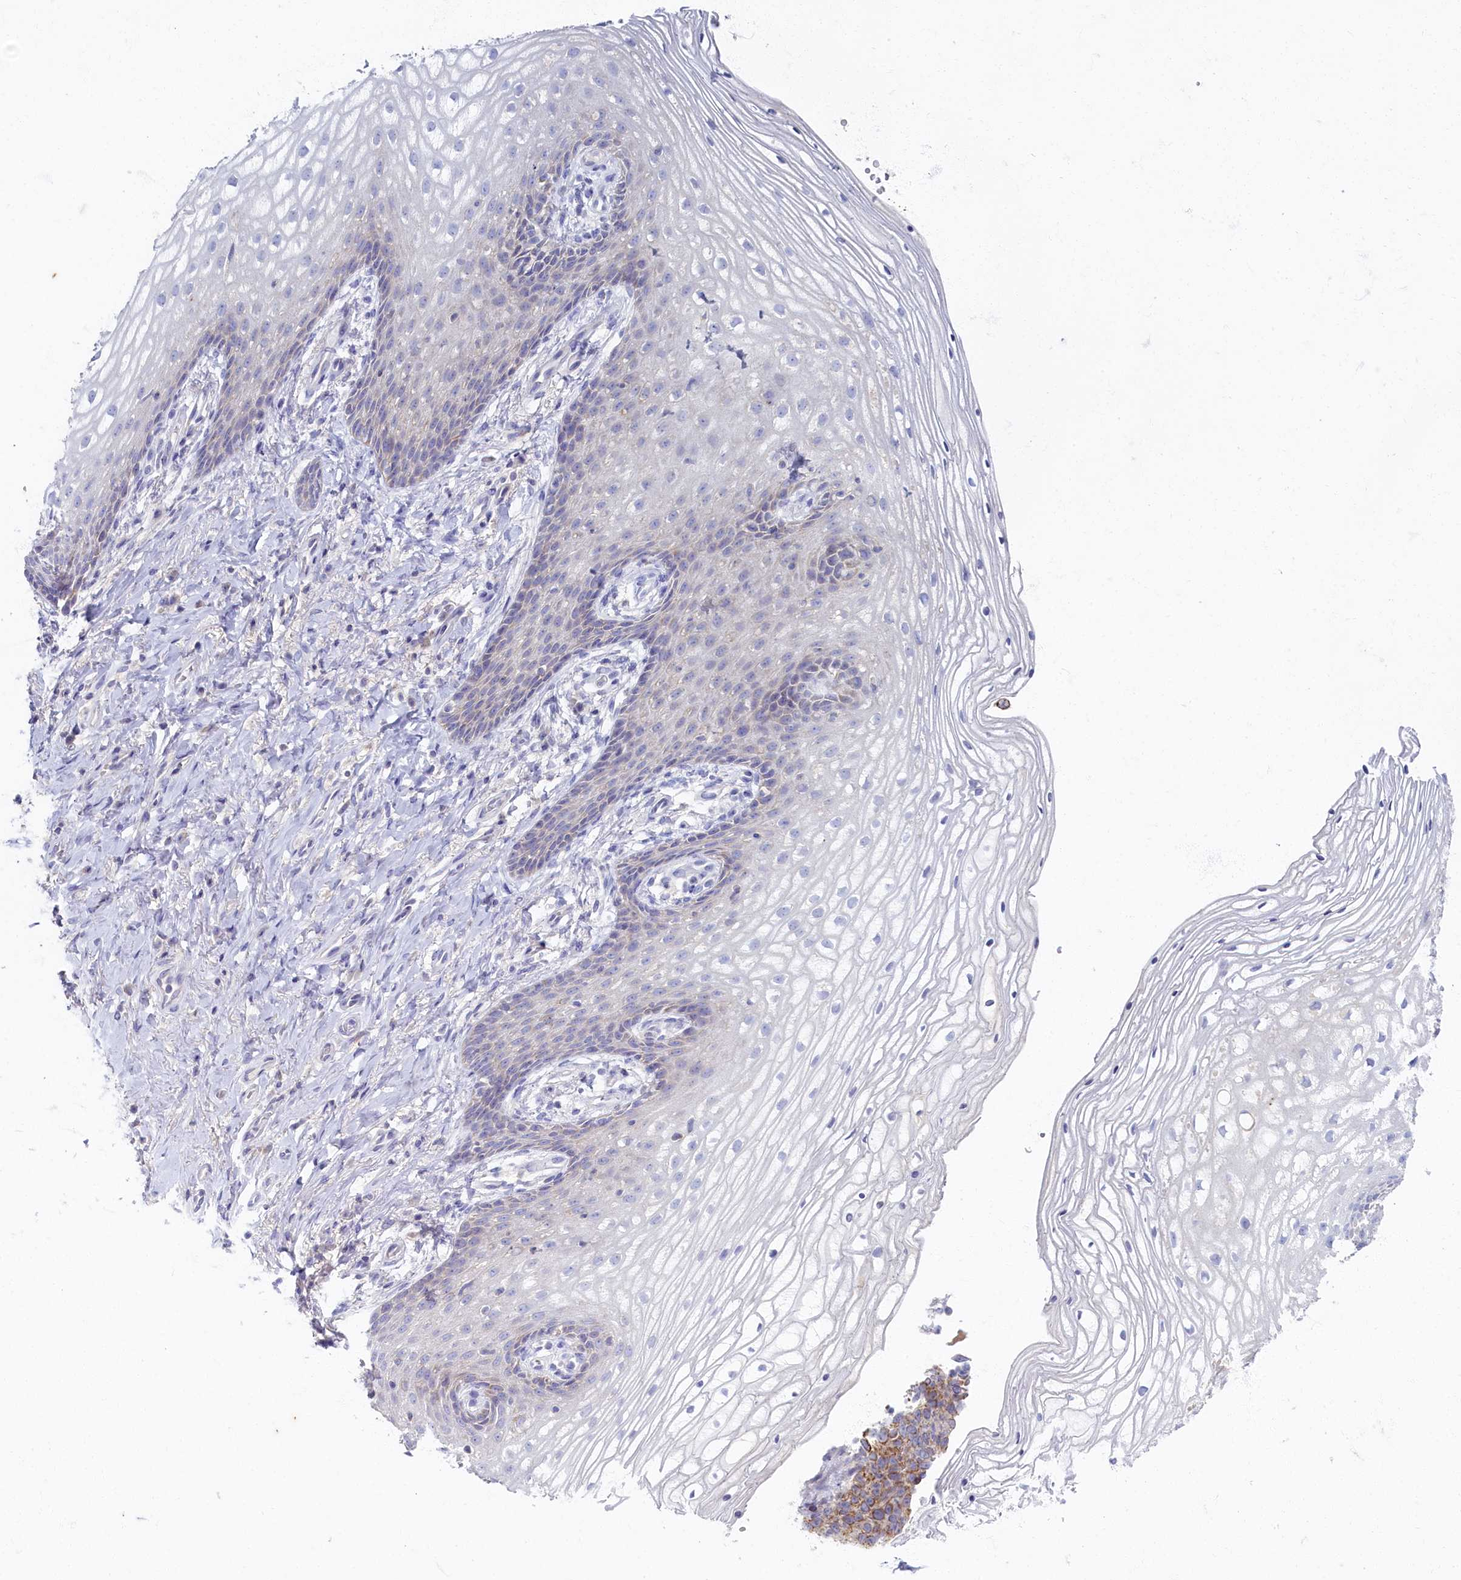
{"staining": {"intensity": "negative", "quantity": "none", "location": "none"}, "tissue": "vagina", "cell_type": "Squamous epithelial cells", "image_type": "normal", "snomed": [{"axis": "morphology", "description": "Normal tissue, NOS"}, {"axis": "topography", "description": "Vagina"}], "caption": "Squamous epithelial cells are negative for brown protein staining in normal vagina. Brightfield microscopy of immunohistochemistry (IHC) stained with DAB (brown) and hematoxylin (blue), captured at high magnification.", "gene": "OCIAD2", "patient": {"sex": "female", "age": 60}}